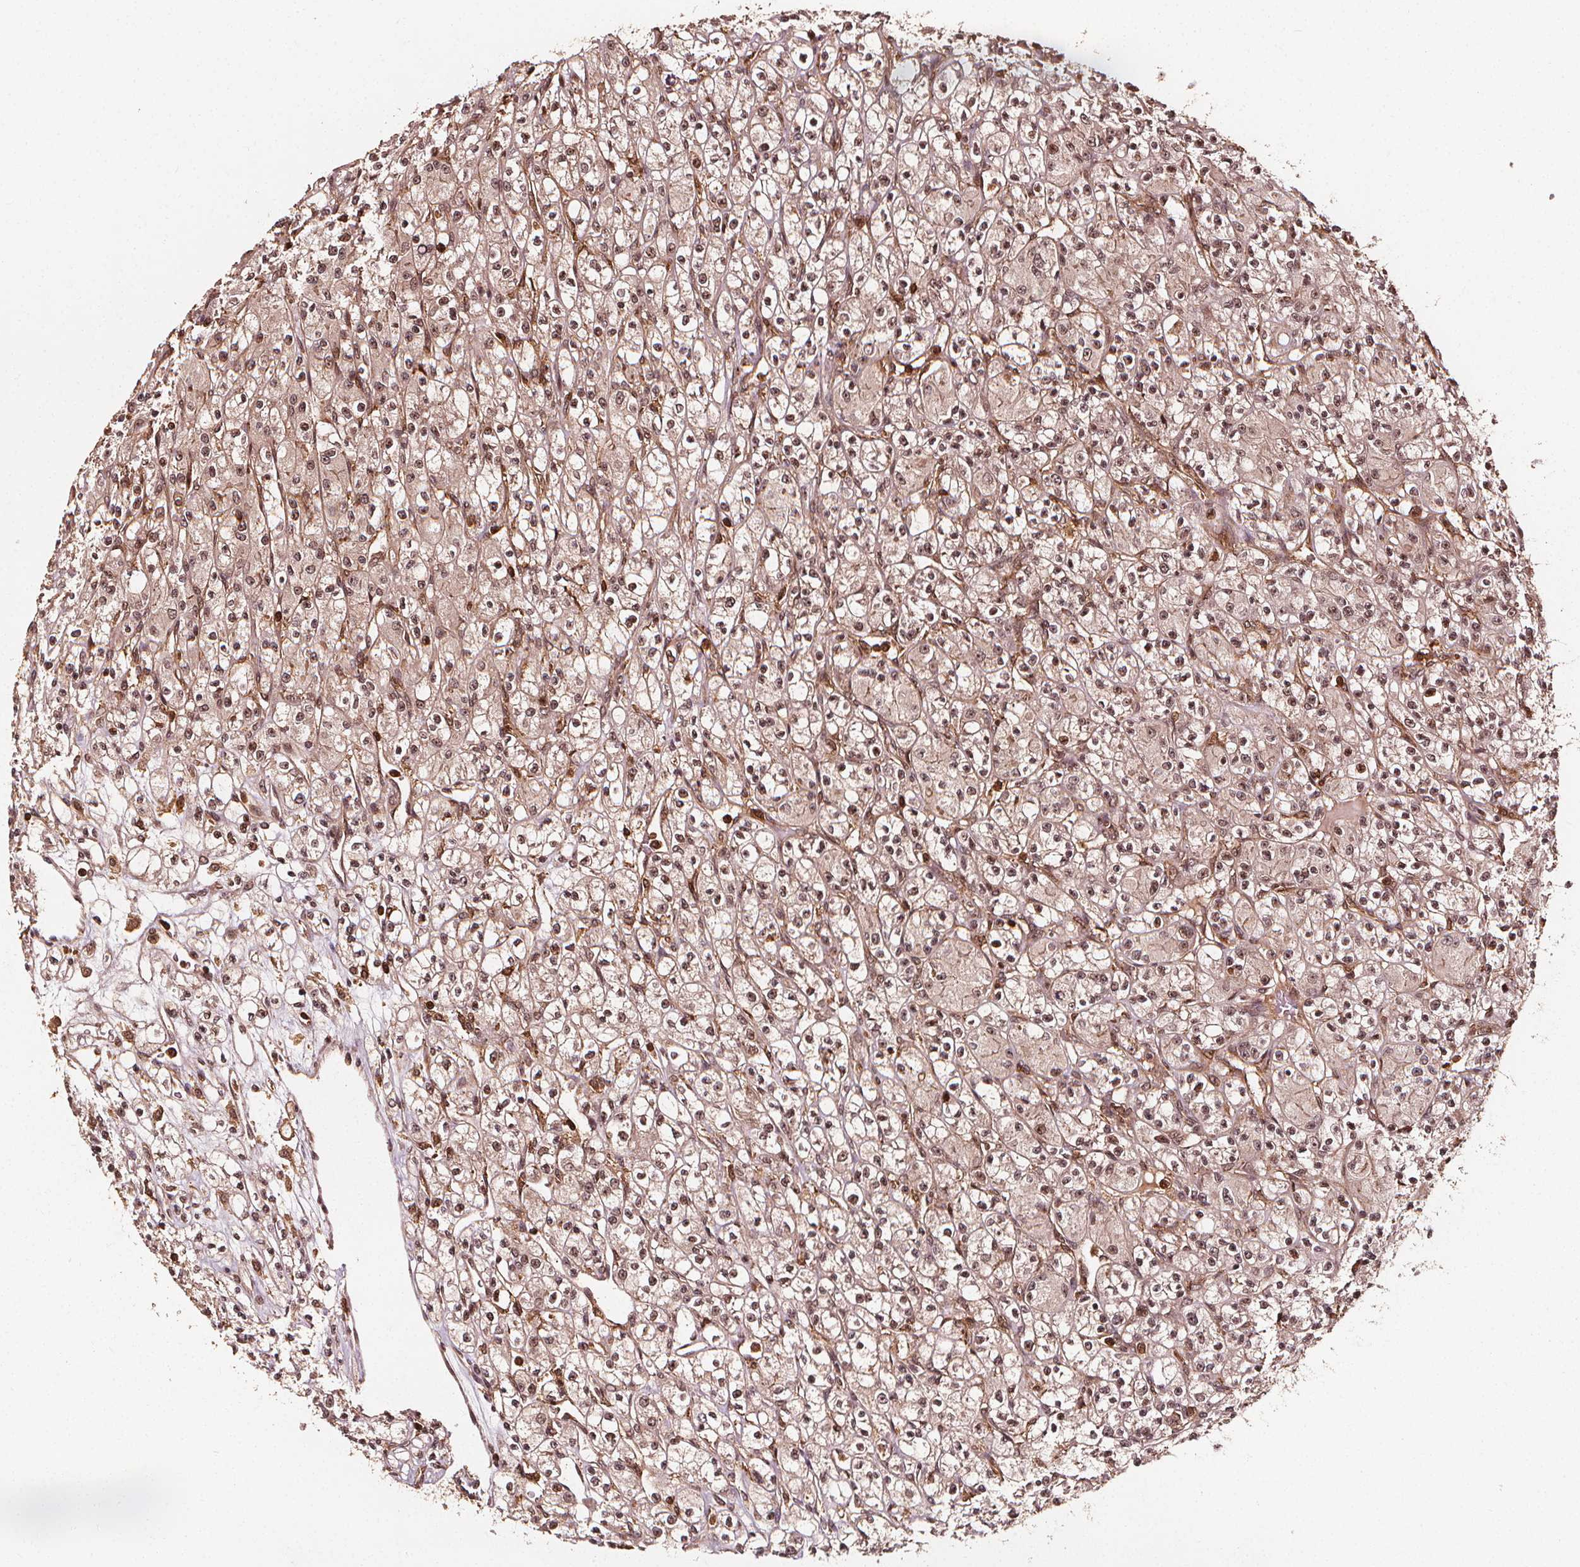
{"staining": {"intensity": "moderate", "quantity": "25%-75%", "location": "cytoplasmic/membranous,nuclear"}, "tissue": "renal cancer", "cell_type": "Tumor cells", "image_type": "cancer", "snomed": [{"axis": "morphology", "description": "Adenocarcinoma, NOS"}, {"axis": "topography", "description": "Kidney"}], "caption": "This is a photomicrograph of immunohistochemistry staining of renal cancer, which shows moderate staining in the cytoplasmic/membranous and nuclear of tumor cells.", "gene": "EXOSC9", "patient": {"sex": "female", "age": 70}}